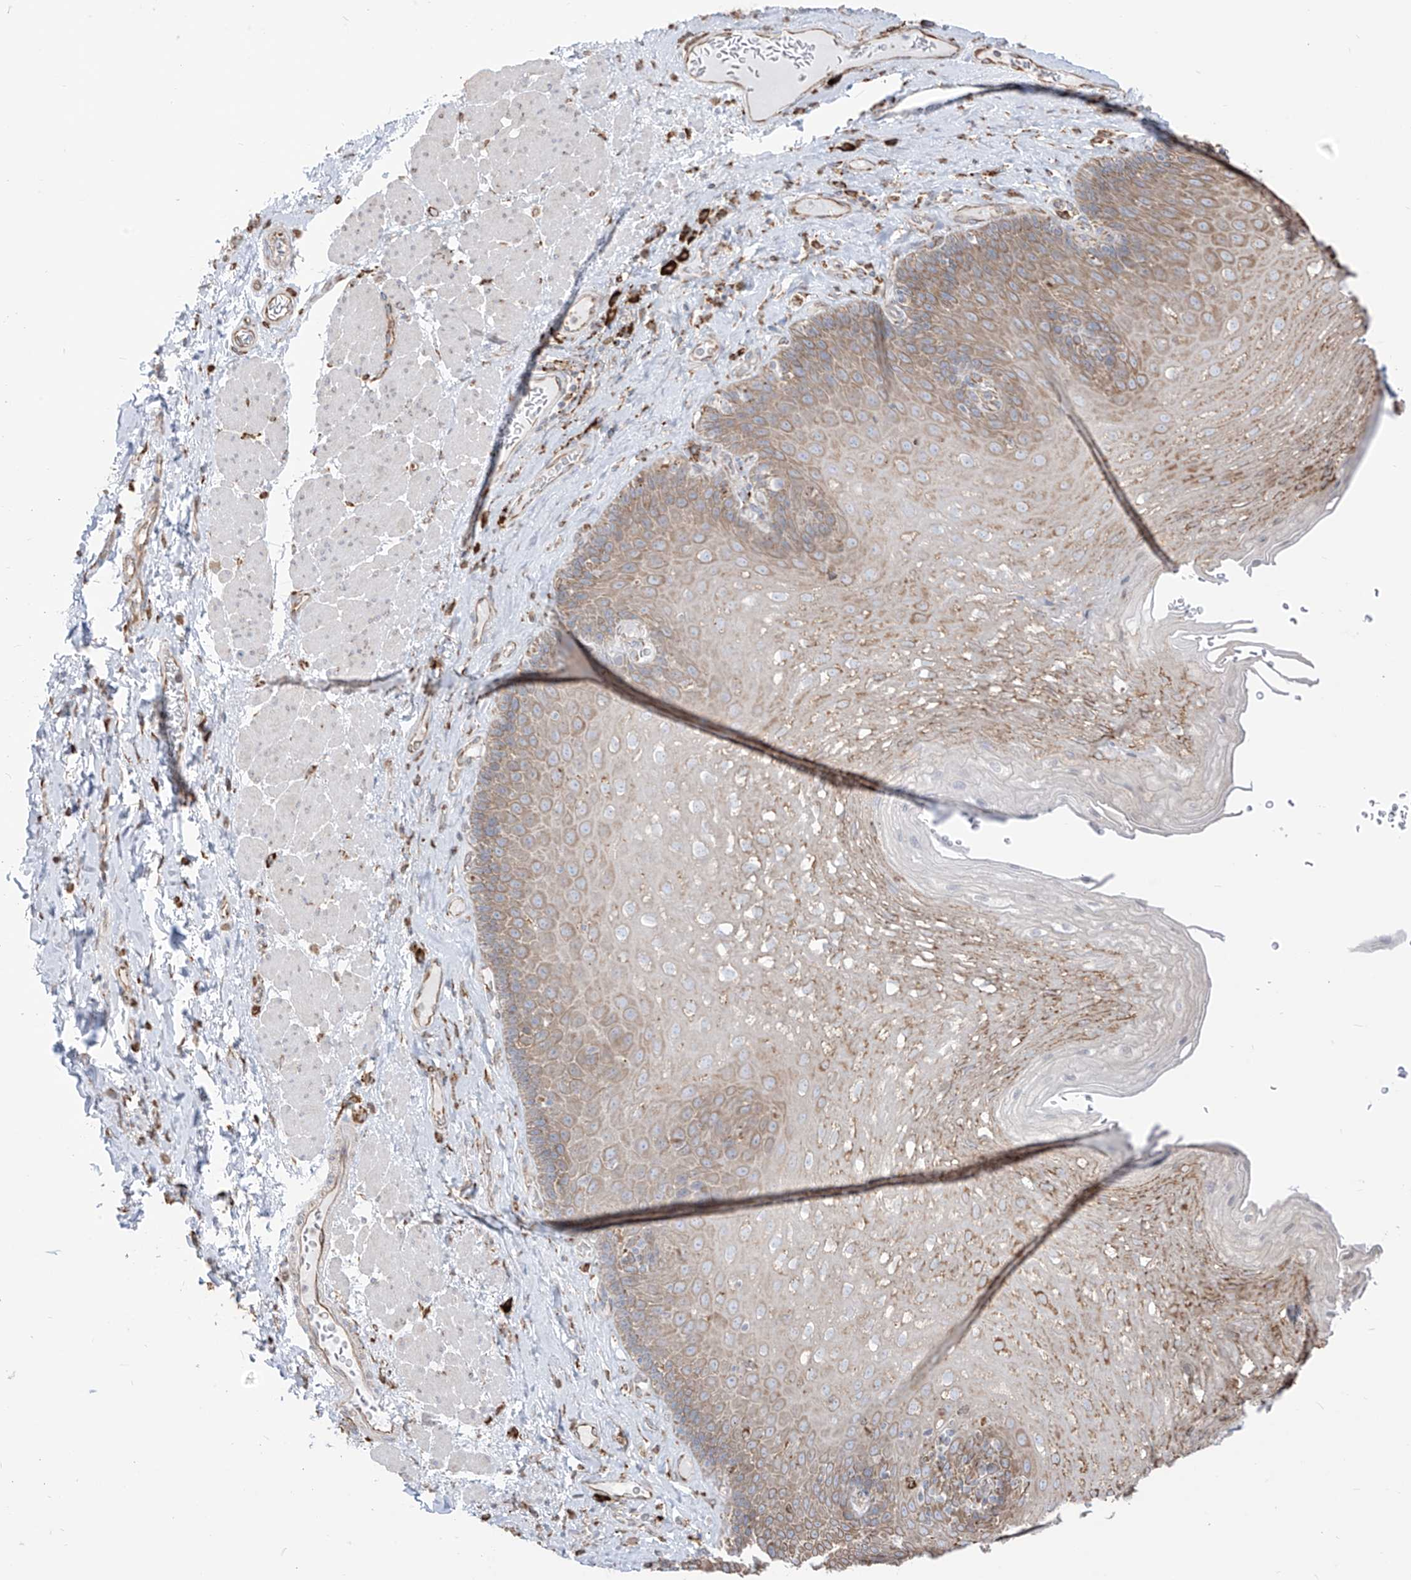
{"staining": {"intensity": "moderate", "quantity": "<25%", "location": "cytoplasmic/membranous"}, "tissue": "esophagus", "cell_type": "Squamous epithelial cells", "image_type": "normal", "snomed": [{"axis": "morphology", "description": "Normal tissue, NOS"}, {"axis": "topography", "description": "Esophagus"}], "caption": "A histopathology image of esophagus stained for a protein shows moderate cytoplasmic/membranous brown staining in squamous epithelial cells. (Brightfield microscopy of DAB IHC at high magnification).", "gene": "PDIA6", "patient": {"sex": "female", "age": 66}}